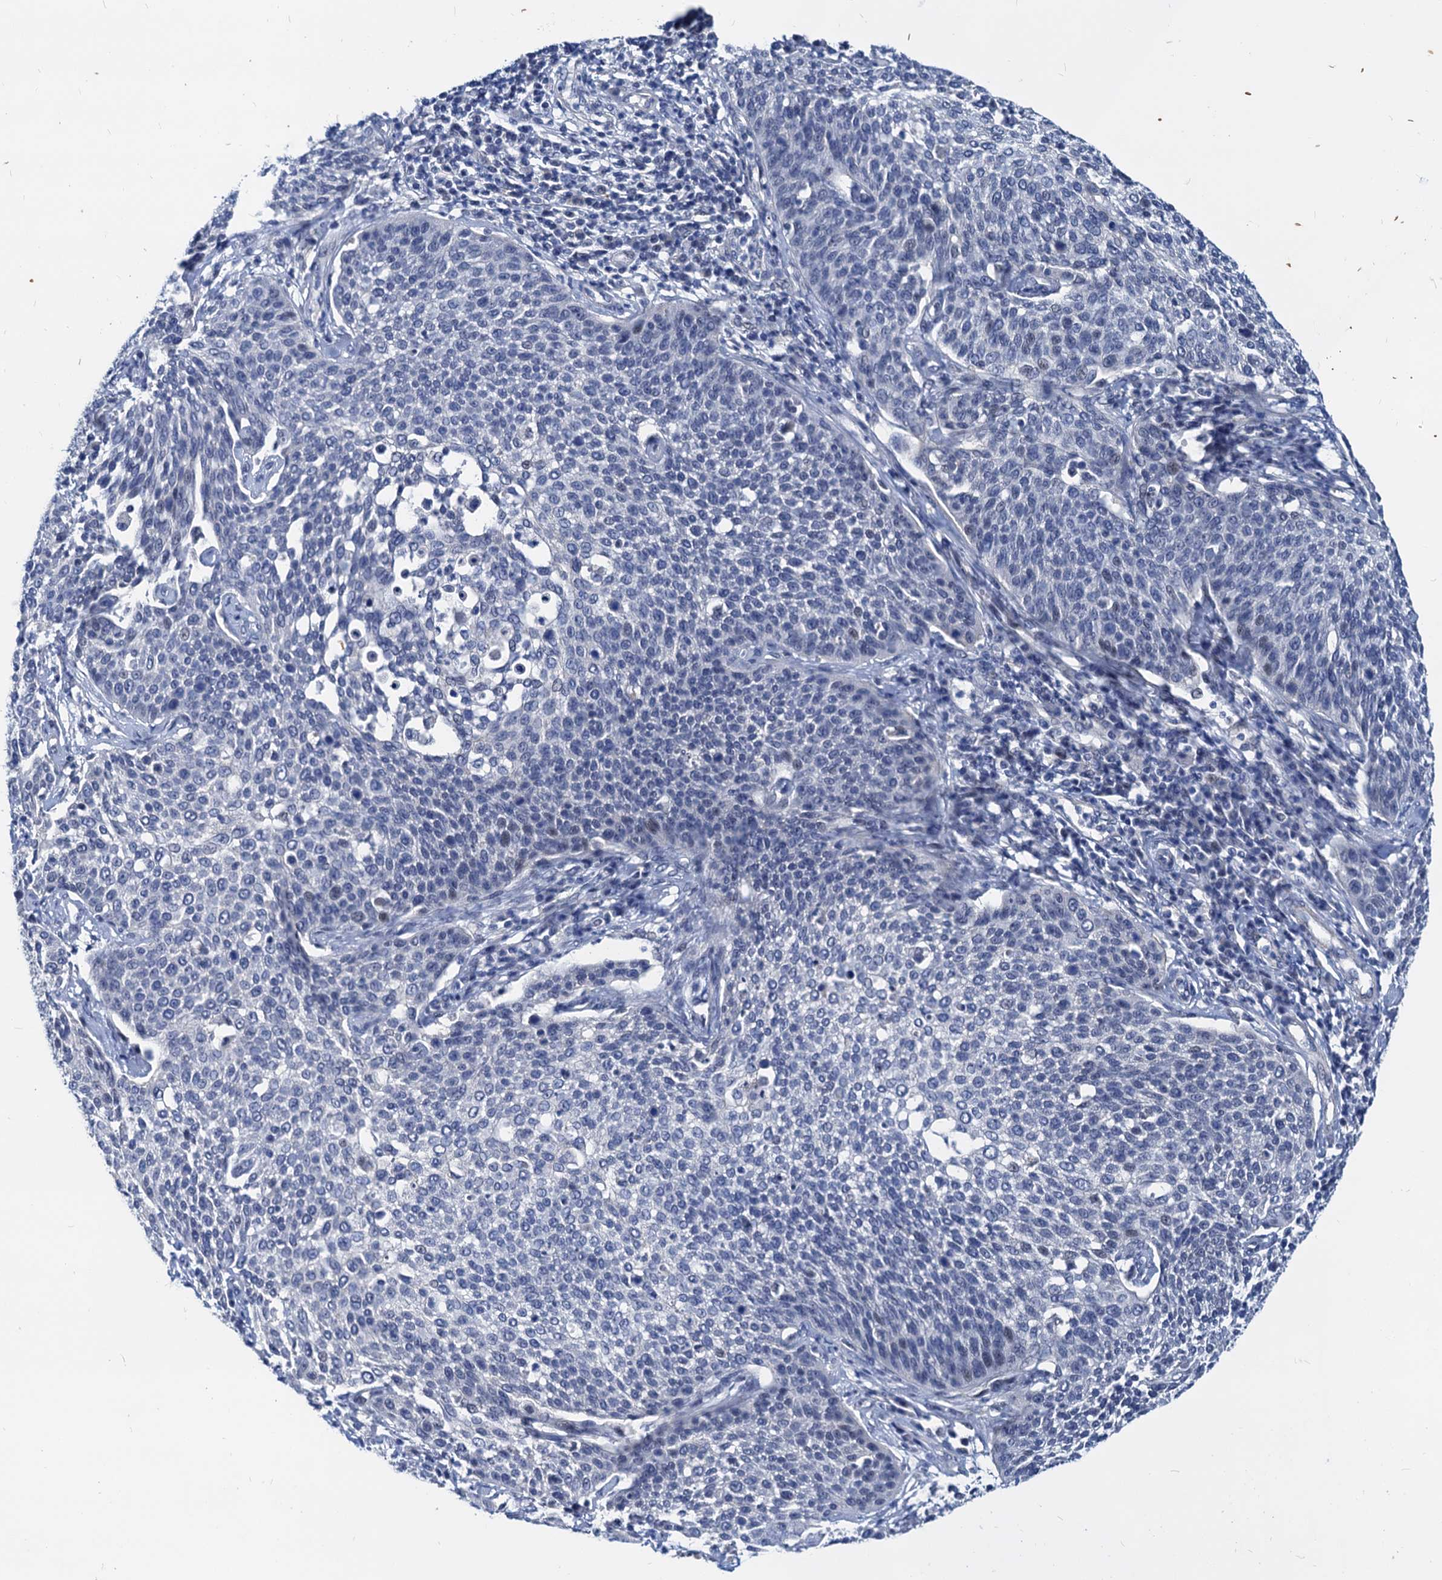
{"staining": {"intensity": "negative", "quantity": "none", "location": "none"}, "tissue": "cervical cancer", "cell_type": "Tumor cells", "image_type": "cancer", "snomed": [{"axis": "morphology", "description": "Squamous cell carcinoma, NOS"}, {"axis": "topography", "description": "Cervix"}], "caption": "Cervical cancer was stained to show a protein in brown. There is no significant expression in tumor cells.", "gene": "HSF2", "patient": {"sex": "female", "age": 34}}